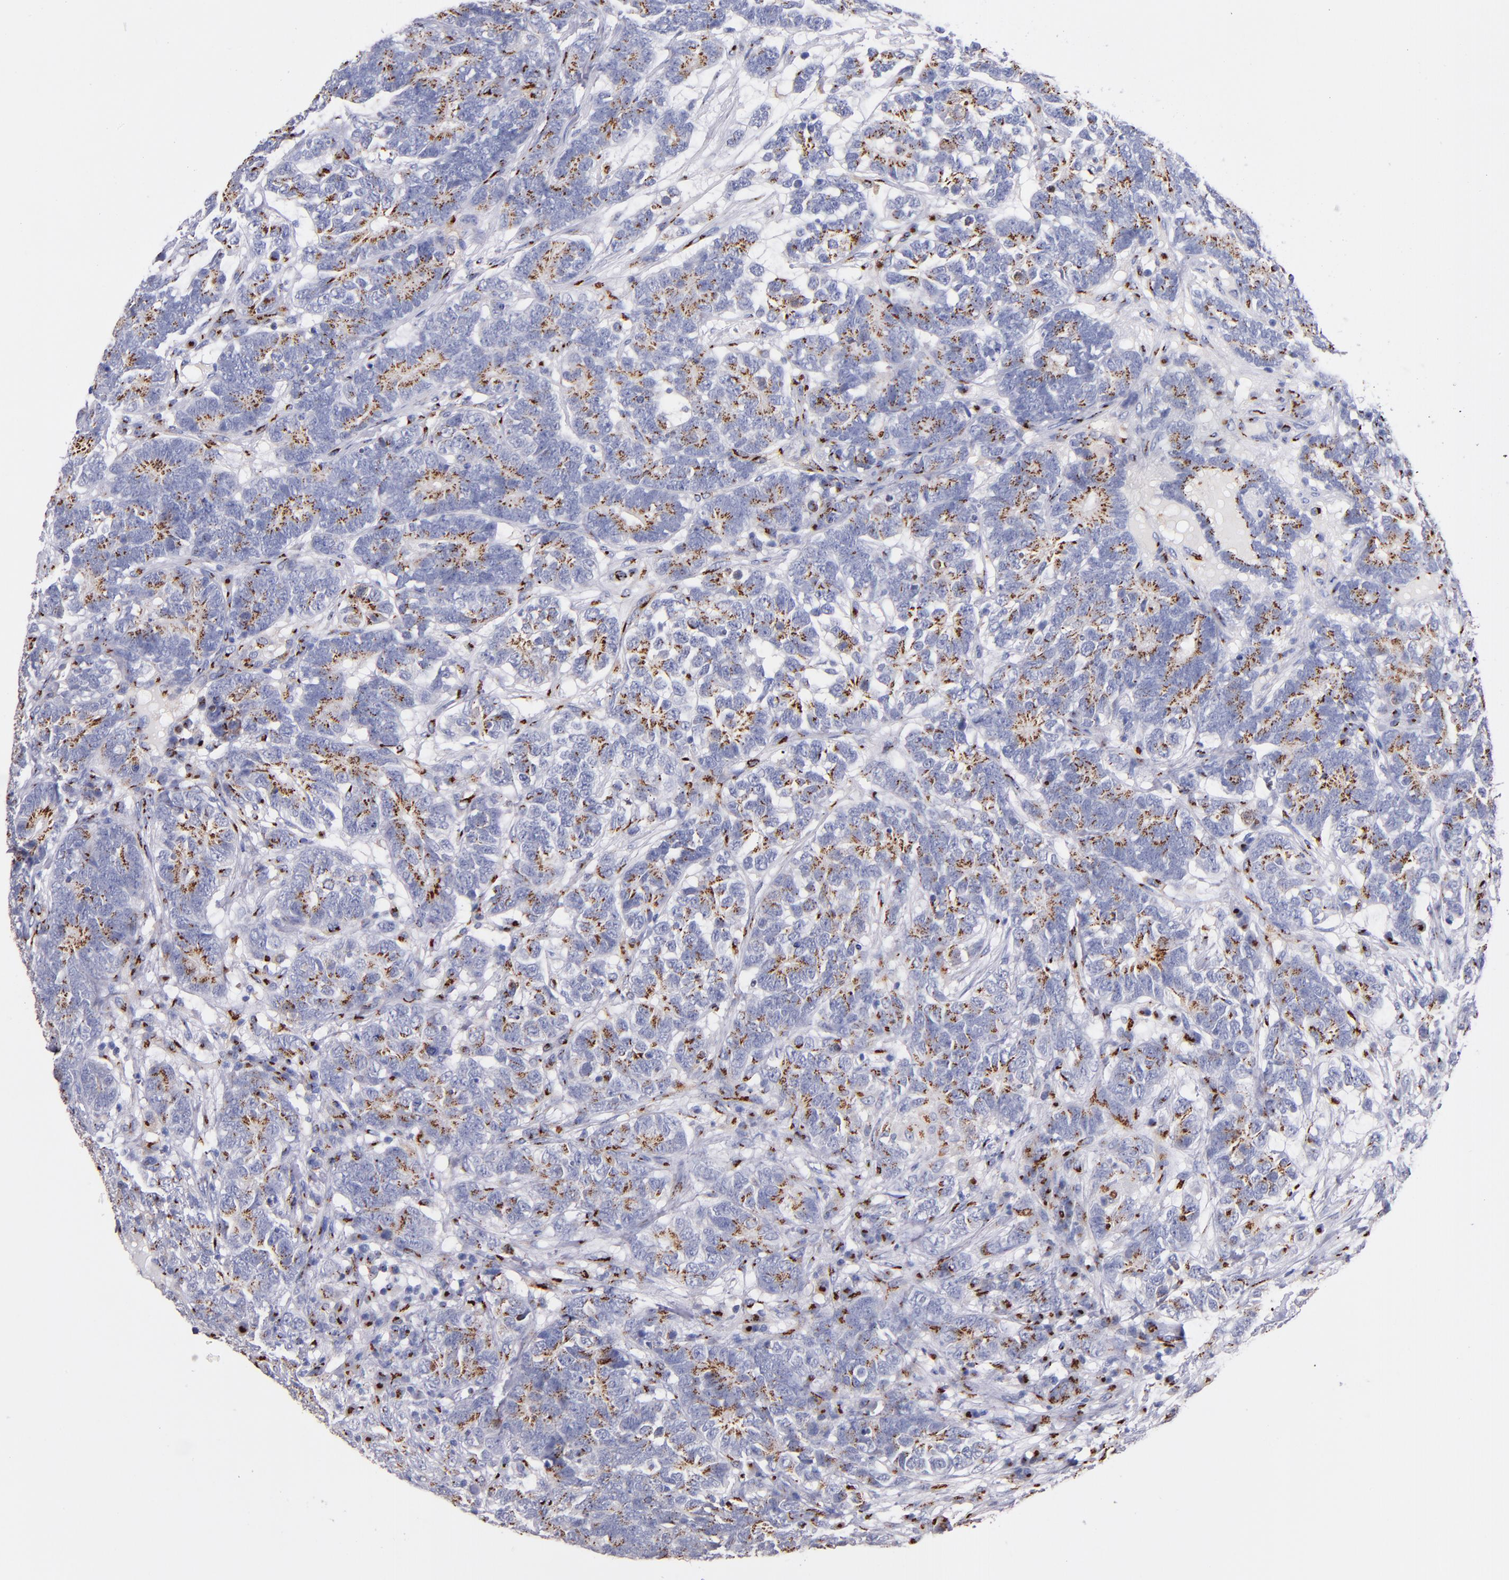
{"staining": {"intensity": "moderate", "quantity": ">75%", "location": "cytoplasmic/membranous"}, "tissue": "testis cancer", "cell_type": "Tumor cells", "image_type": "cancer", "snomed": [{"axis": "morphology", "description": "Carcinoma, Embryonal, NOS"}, {"axis": "topography", "description": "Testis"}], "caption": "Immunohistochemical staining of testis cancer (embryonal carcinoma) reveals medium levels of moderate cytoplasmic/membranous expression in approximately >75% of tumor cells.", "gene": "GOLIM4", "patient": {"sex": "male", "age": 26}}